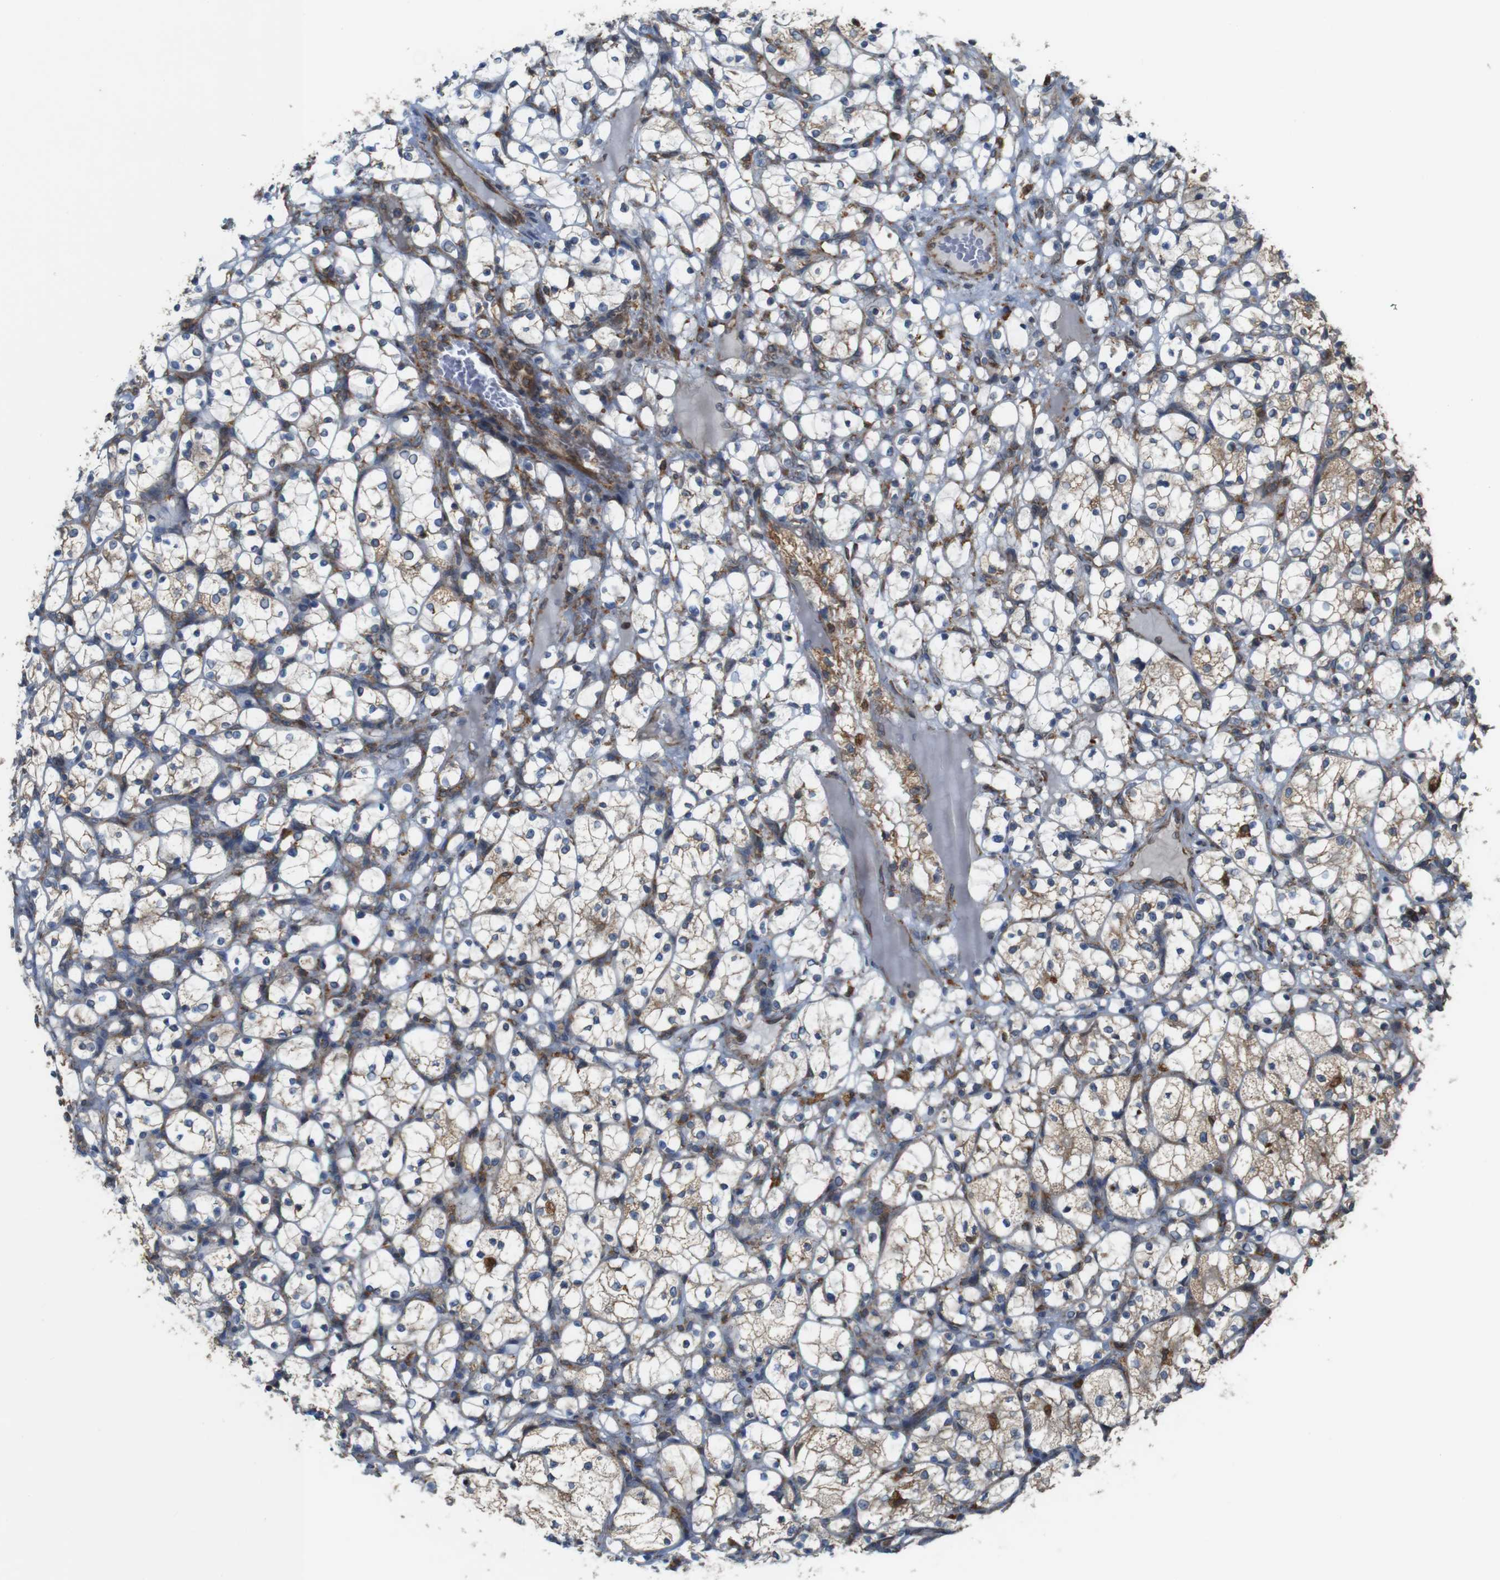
{"staining": {"intensity": "weak", "quantity": "<25%", "location": "cytoplasmic/membranous"}, "tissue": "renal cancer", "cell_type": "Tumor cells", "image_type": "cancer", "snomed": [{"axis": "morphology", "description": "Adenocarcinoma, NOS"}, {"axis": "topography", "description": "Kidney"}], "caption": "Photomicrograph shows no significant protein staining in tumor cells of renal cancer. (Brightfield microscopy of DAB (3,3'-diaminobenzidine) immunohistochemistry (IHC) at high magnification).", "gene": "UGGT1", "patient": {"sex": "female", "age": 69}}